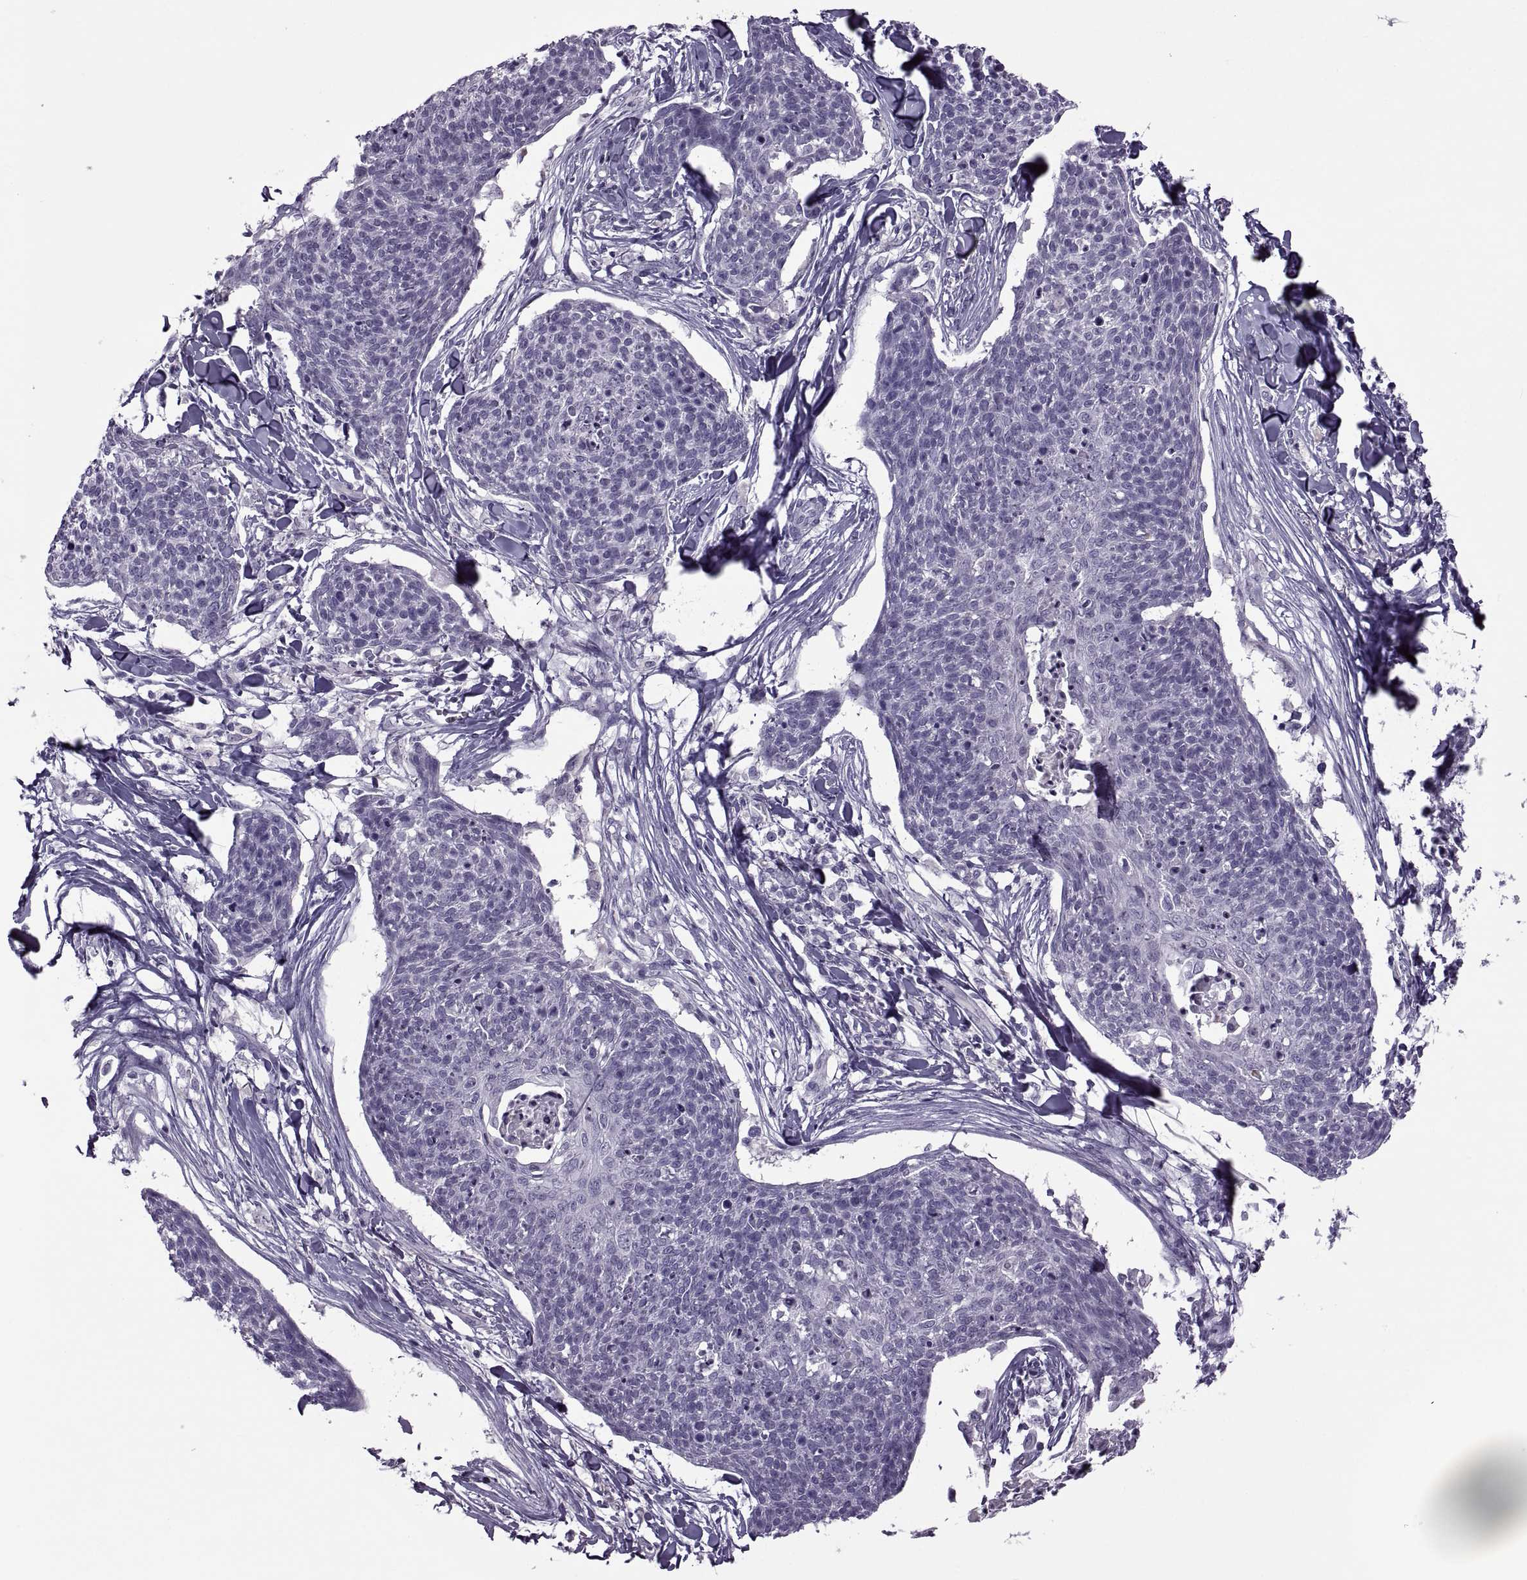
{"staining": {"intensity": "negative", "quantity": "none", "location": "none"}, "tissue": "skin cancer", "cell_type": "Tumor cells", "image_type": "cancer", "snomed": [{"axis": "morphology", "description": "Squamous cell carcinoma, NOS"}, {"axis": "topography", "description": "Skin"}, {"axis": "topography", "description": "Vulva"}], "caption": "The immunohistochemistry image has no significant staining in tumor cells of squamous cell carcinoma (skin) tissue.", "gene": "RSPH6A", "patient": {"sex": "female", "age": 75}}